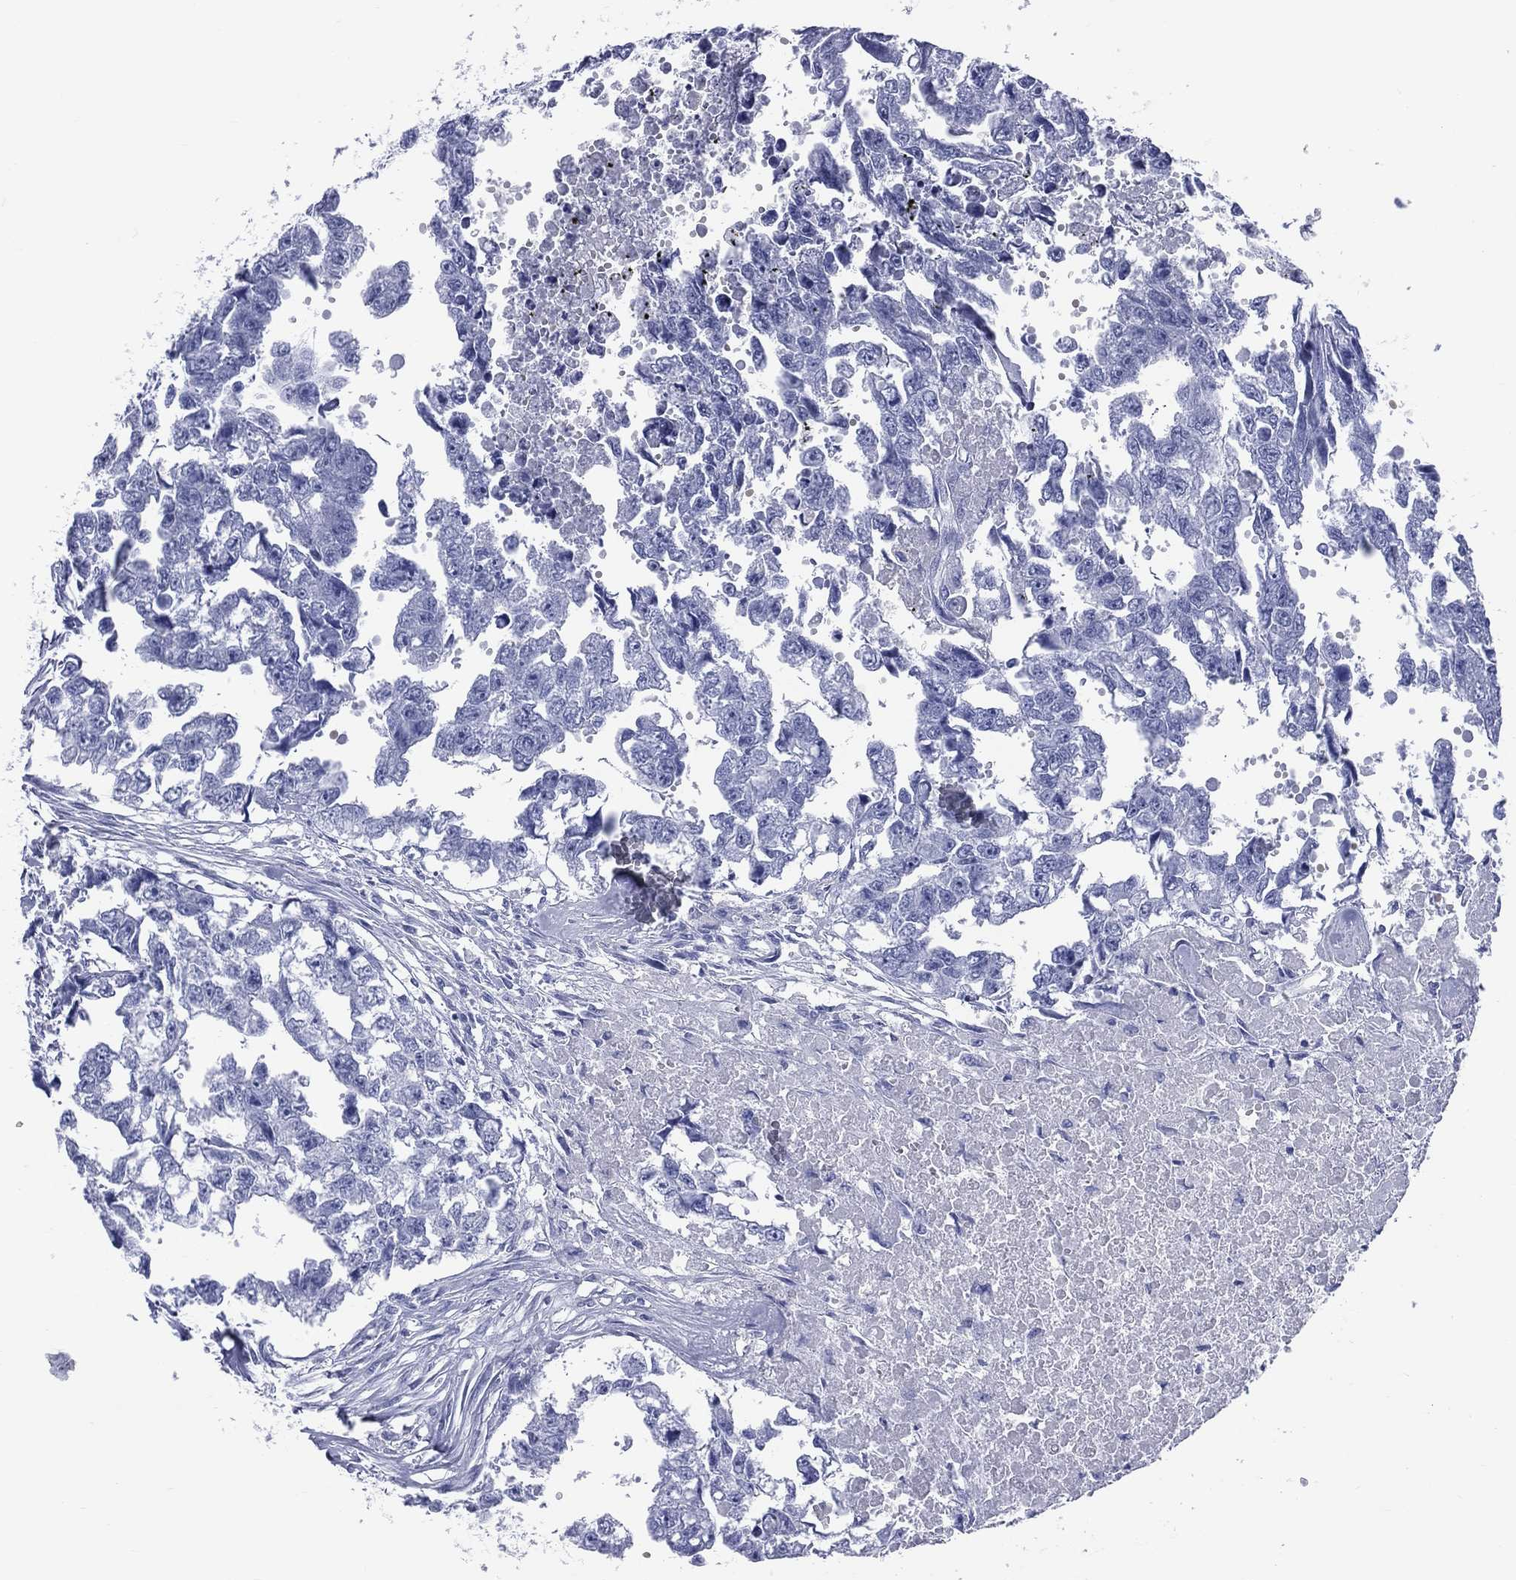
{"staining": {"intensity": "negative", "quantity": "none", "location": "none"}, "tissue": "testis cancer", "cell_type": "Tumor cells", "image_type": "cancer", "snomed": [{"axis": "morphology", "description": "Carcinoma, Embryonal, NOS"}, {"axis": "morphology", "description": "Teratoma, malignant, NOS"}, {"axis": "topography", "description": "Testis"}], "caption": "DAB (3,3'-diaminobenzidine) immunohistochemical staining of testis cancer shows no significant positivity in tumor cells.", "gene": "CYLC1", "patient": {"sex": "male", "age": 44}}